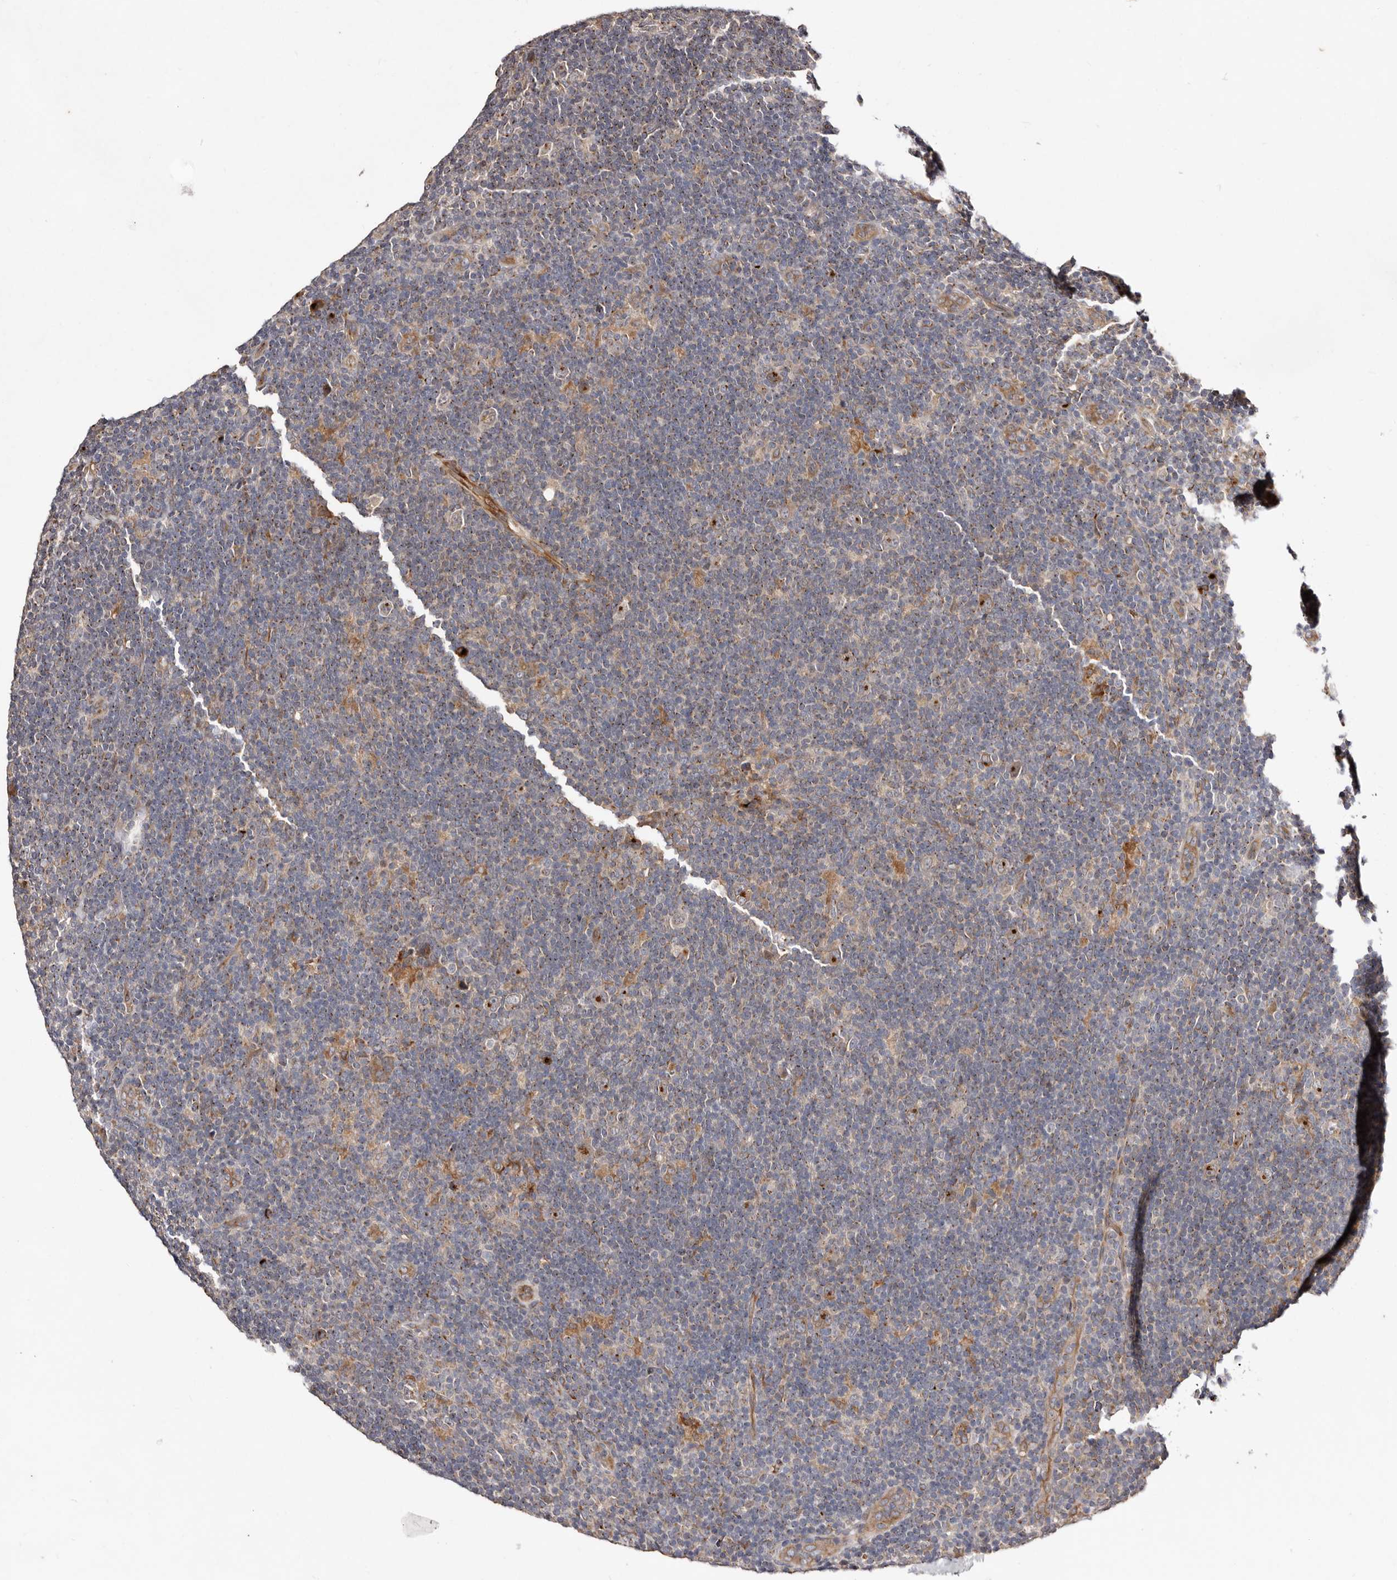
{"staining": {"intensity": "moderate", "quantity": "25%-75%", "location": "cytoplasmic/membranous"}, "tissue": "lymphoma", "cell_type": "Tumor cells", "image_type": "cancer", "snomed": [{"axis": "morphology", "description": "Hodgkin's disease, NOS"}, {"axis": "topography", "description": "Lymph node"}], "caption": "Brown immunohistochemical staining in human lymphoma shows moderate cytoplasmic/membranous positivity in approximately 25%-75% of tumor cells. The protein of interest is stained brown, and the nuclei are stained in blue (DAB IHC with brightfield microscopy, high magnification).", "gene": "DACT2", "patient": {"sex": "female", "age": 57}}